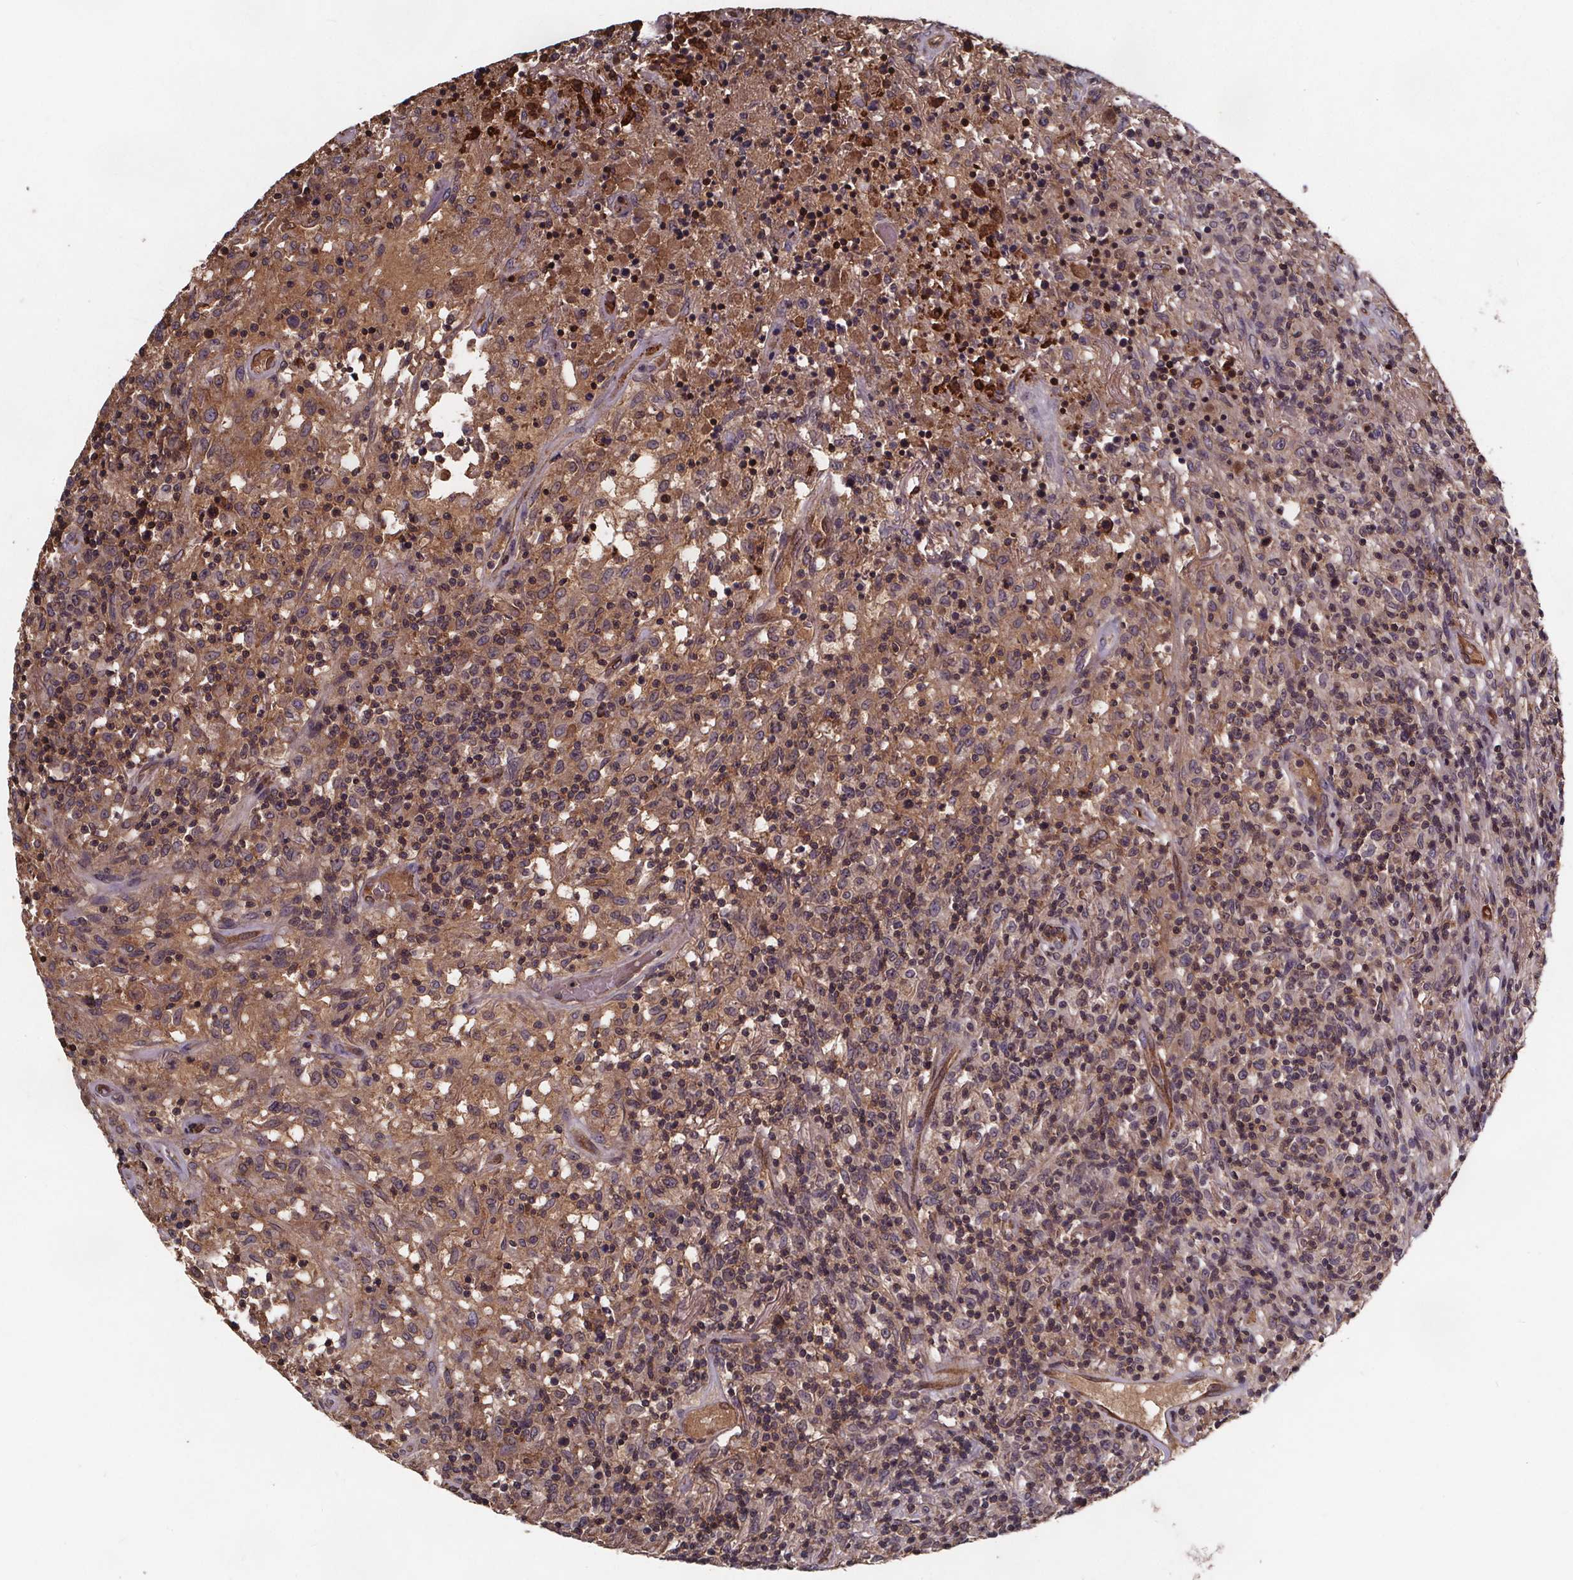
{"staining": {"intensity": "weak", "quantity": "25%-75%", "location": "cytoplasmic/membranous"}, "tissue": "lymphoma", "cell_type": "Tumor cells", "image_type": "cancer", "snomed": [{"axis": "morphology", "description": "Malignant lymphoma, non-Hodgkin's type, High grade"}, {"axis": "topography", "description": "Lung"}], "caption": "The immunohistochemical stain highlights weak cytoplasmic/membranous expression in tumor cells of malignant lymphoma, non-Hodgkin's type (high-grade) tissue.", "gene": "FASTKD3", "patient": {"sex": "male", "age": 79}}